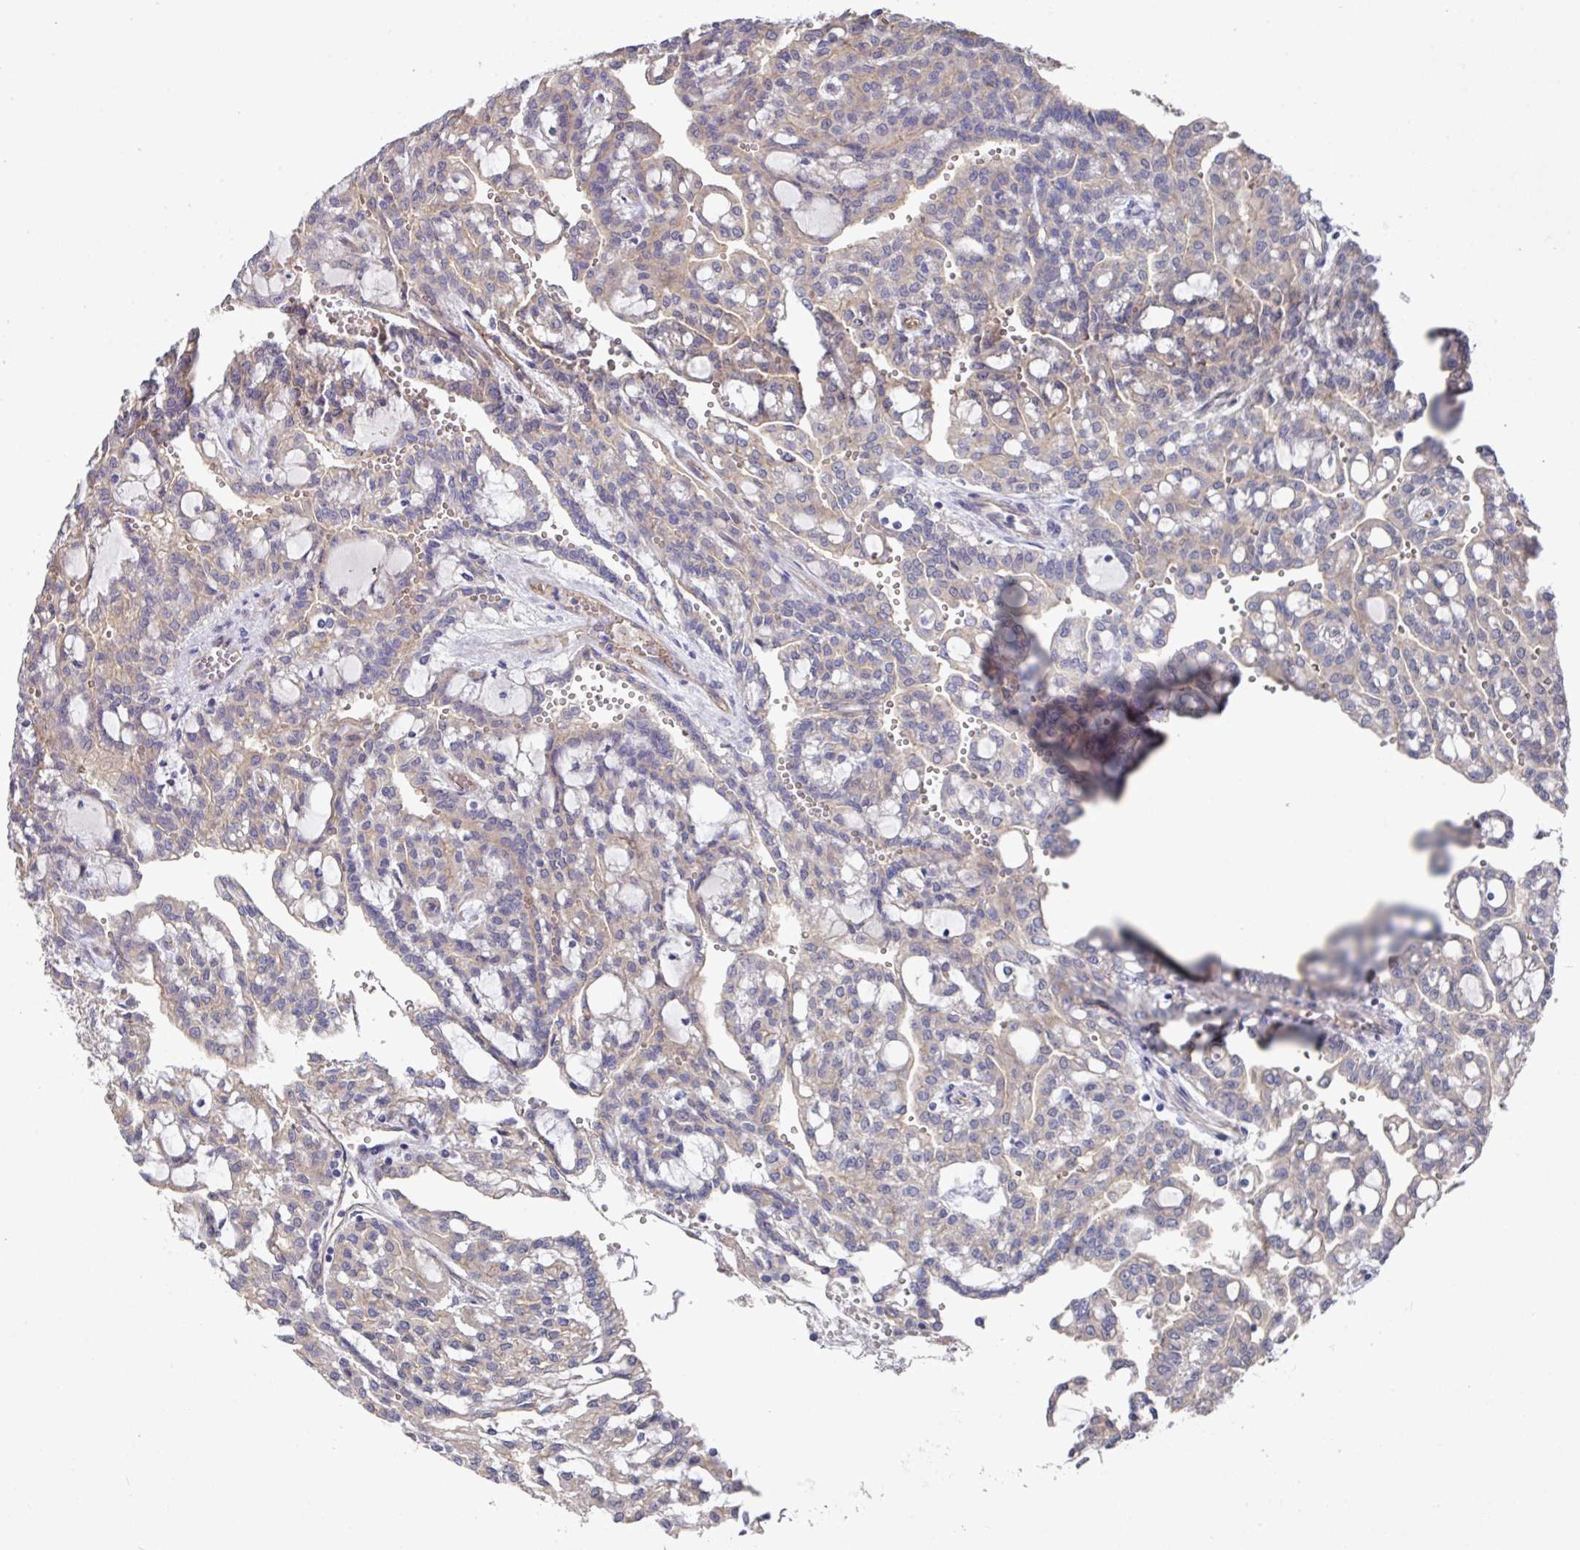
{"staining": {"intensity": "weak", "quantity": "25%-75%", "location": "cytoplasmic/membranous"}, "tissue": "renal cancer", "cell_type": "Tumor cells", "image_type": "cancer", "snomed": [{"axis": "morphology", "description": "Adenocarcinoma, NOS"}, {"axis": "topography", "description": "Kidney"}], "caption": "Tumor cells display weak cytoplasmic/membranous expression in about 25%-75% of cells in renal adenocarcinoma.", "gene": "PRR5", "patient": {"sex": "male", "age": 63}}